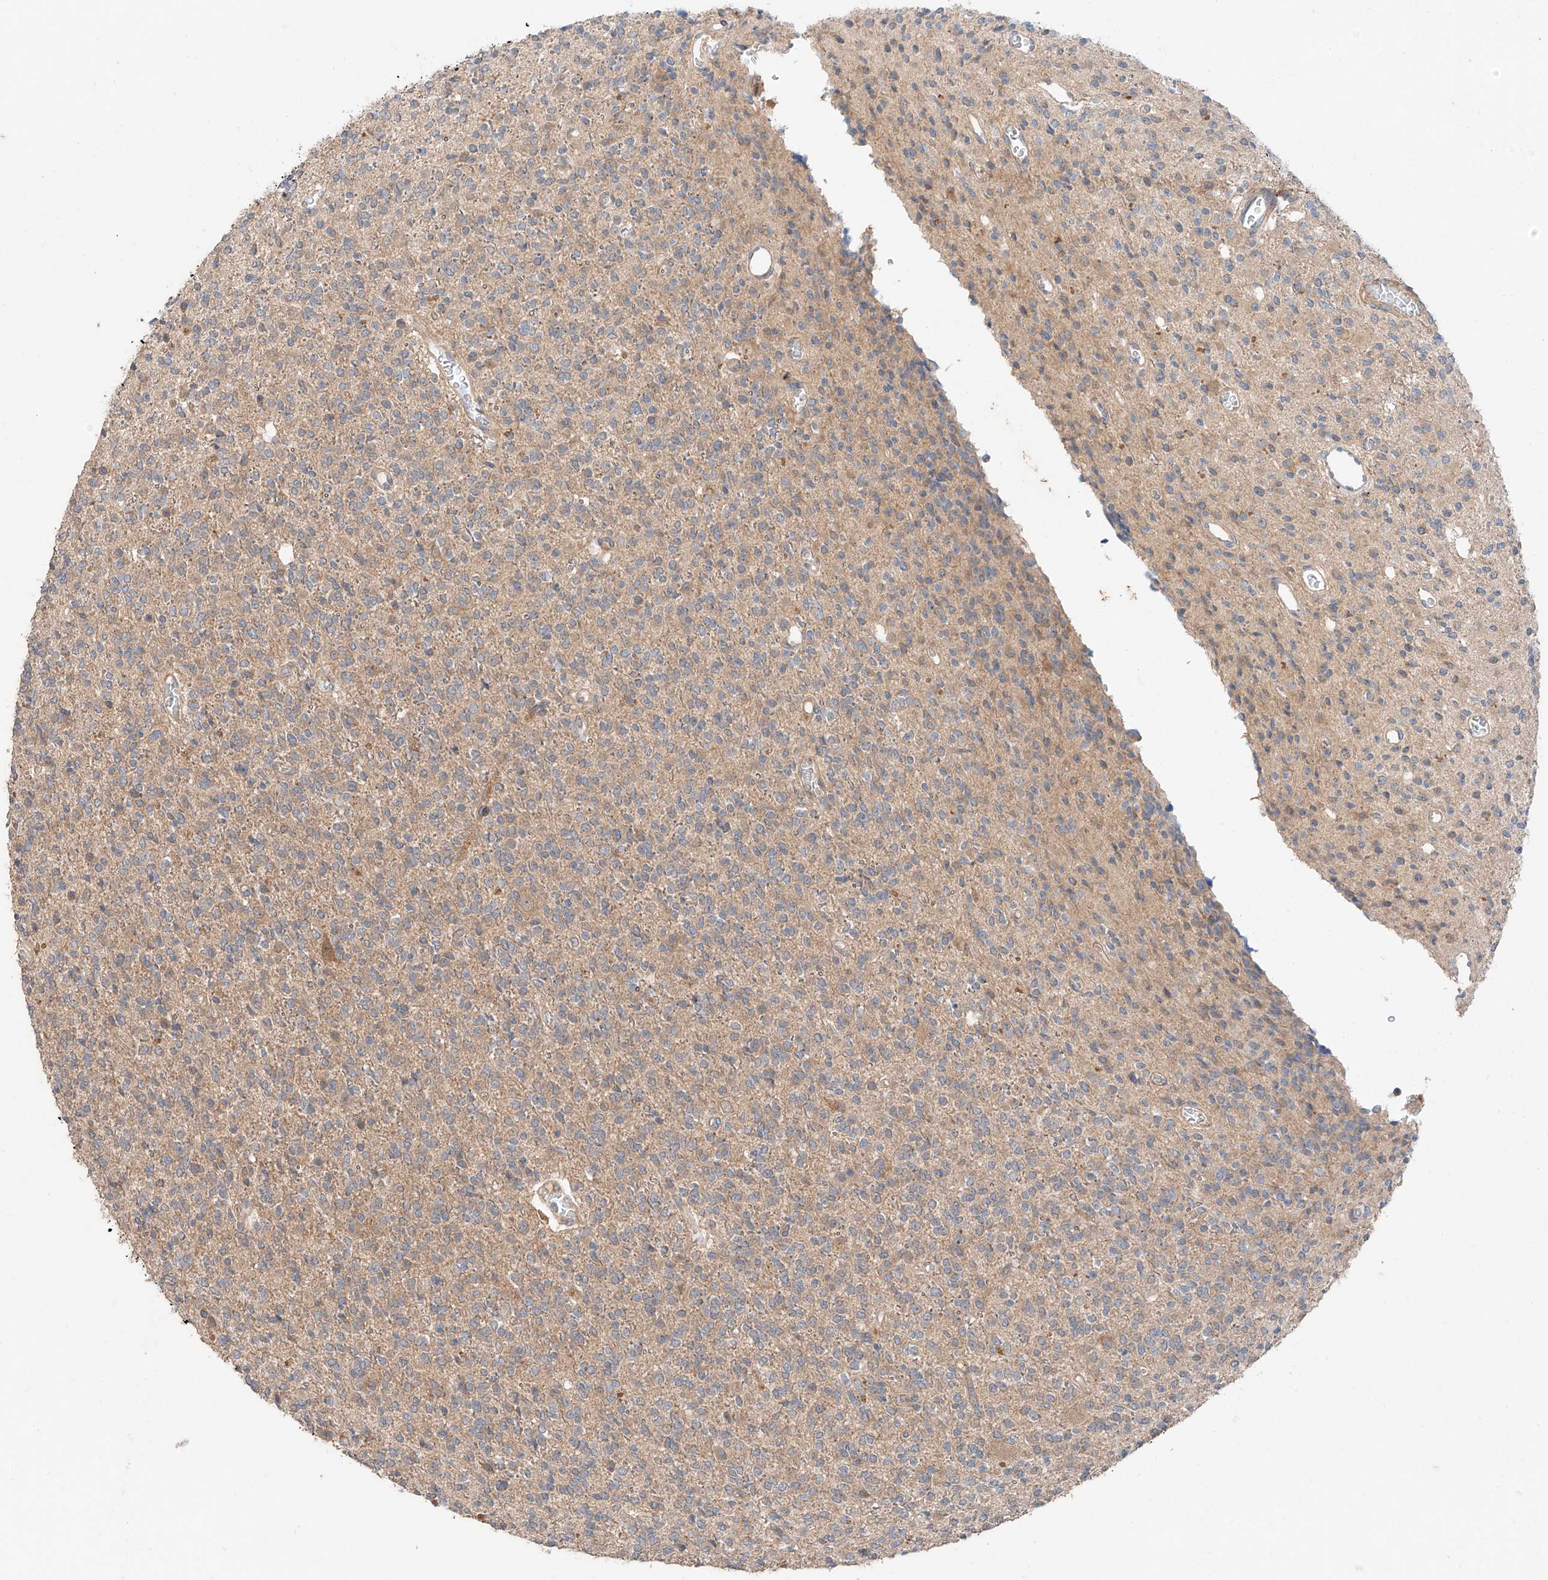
{"staining": {"intensity": "weak", "quantity": ">75%", "location": "cytoplasmic/membranous"}, "tissue": "glioma", "cell_type": "Tumor cells", "image_type": "cancer", "snomed": [{"axis": "morphology", "description": "Glioma, malignant, High grade"}, {"axis": "topography", "description": "Brain"}], "caption": "Protein analysis of malignant glioma (high-grade) tissue exhibits weak cytoplasmic/membranous expression in about >75% of tumor cells.", "gene": "XPNPEP1", "patient": {"sex": "male", "age": 34}}